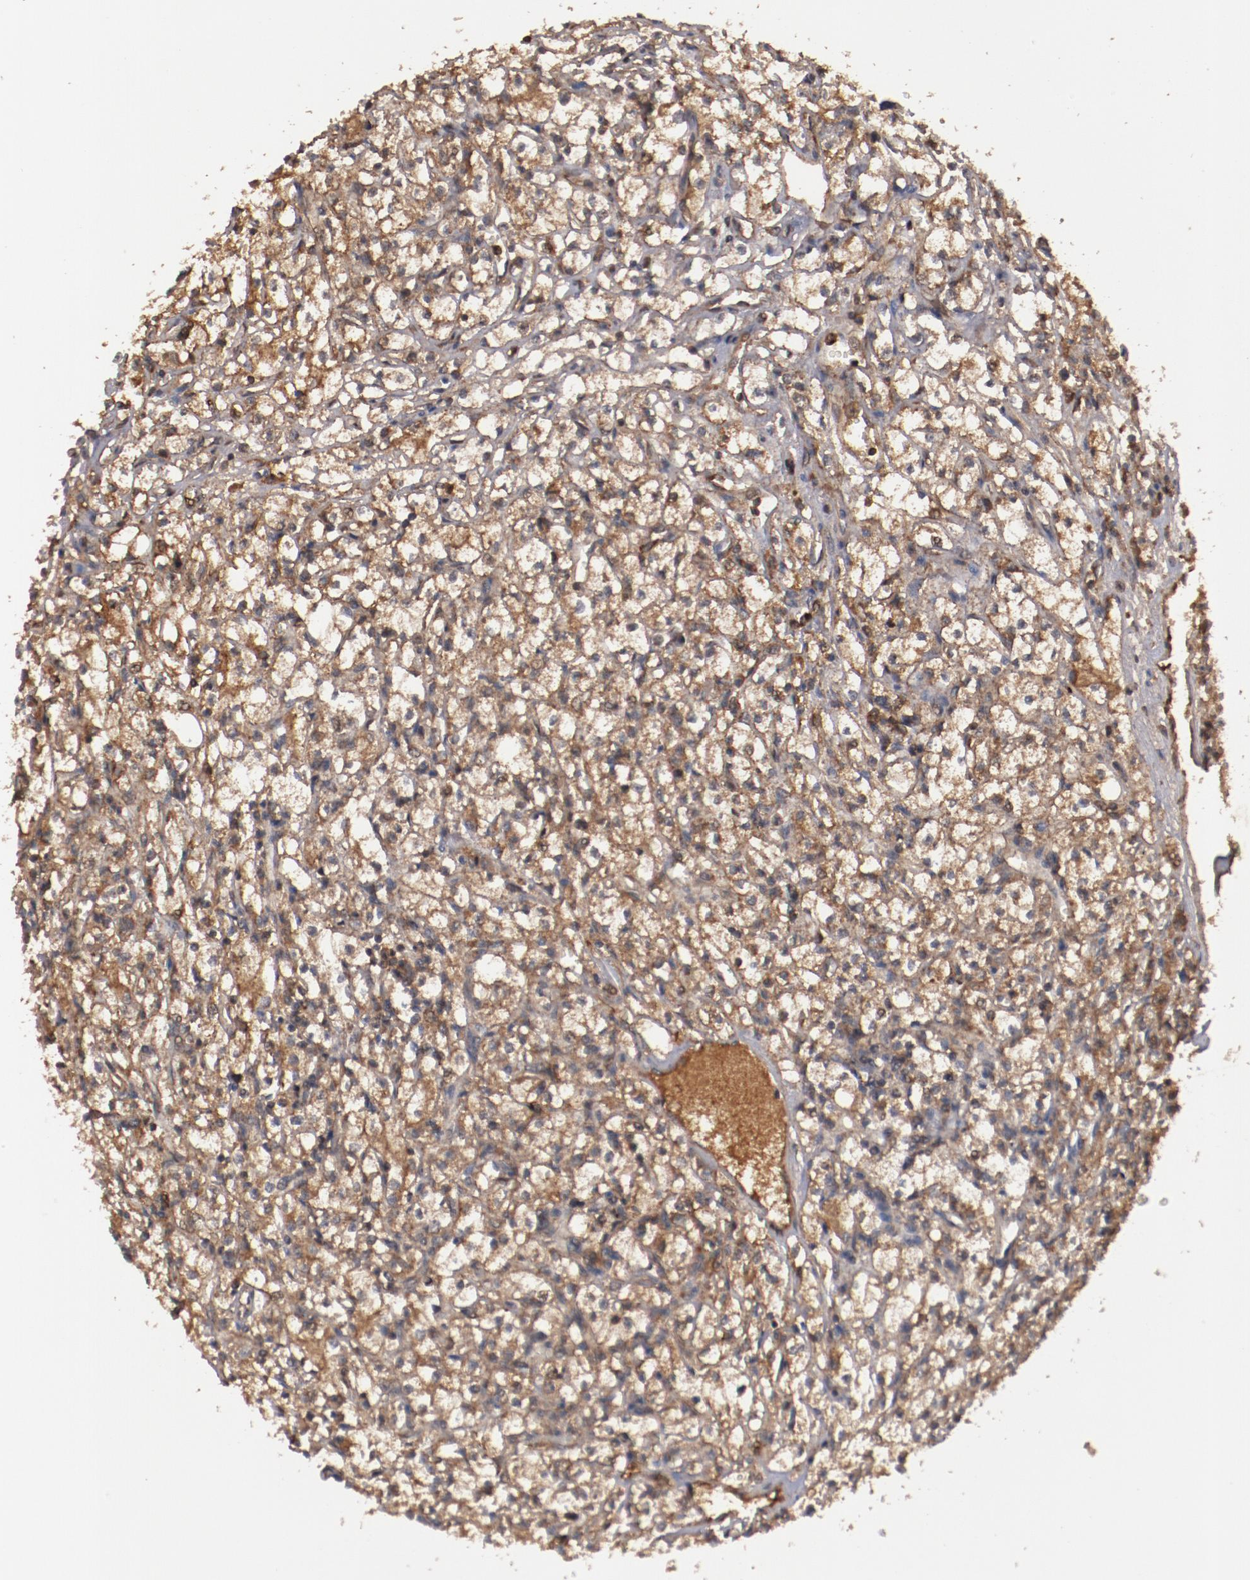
{"staining": {"intensity": "strong", "quantity": ">75%", "location": "cytoplasmic/membranous"}, "tissue": "renal cancer", "cell_type": "Tumor cells", "image_type": "cancer", "snomed": [{"axis": "morphology", "description": "Adenocarcinoma, NOS"}, {"axis": "topography", "description": "Kidney"}], "caption": "Strong cytoplasmic/membranous positivity is identified in about >75% of tumor cells in renal adenocarcinoma.", "gene": "TENM1", "patient": {"sex": "male", "age": 61}}